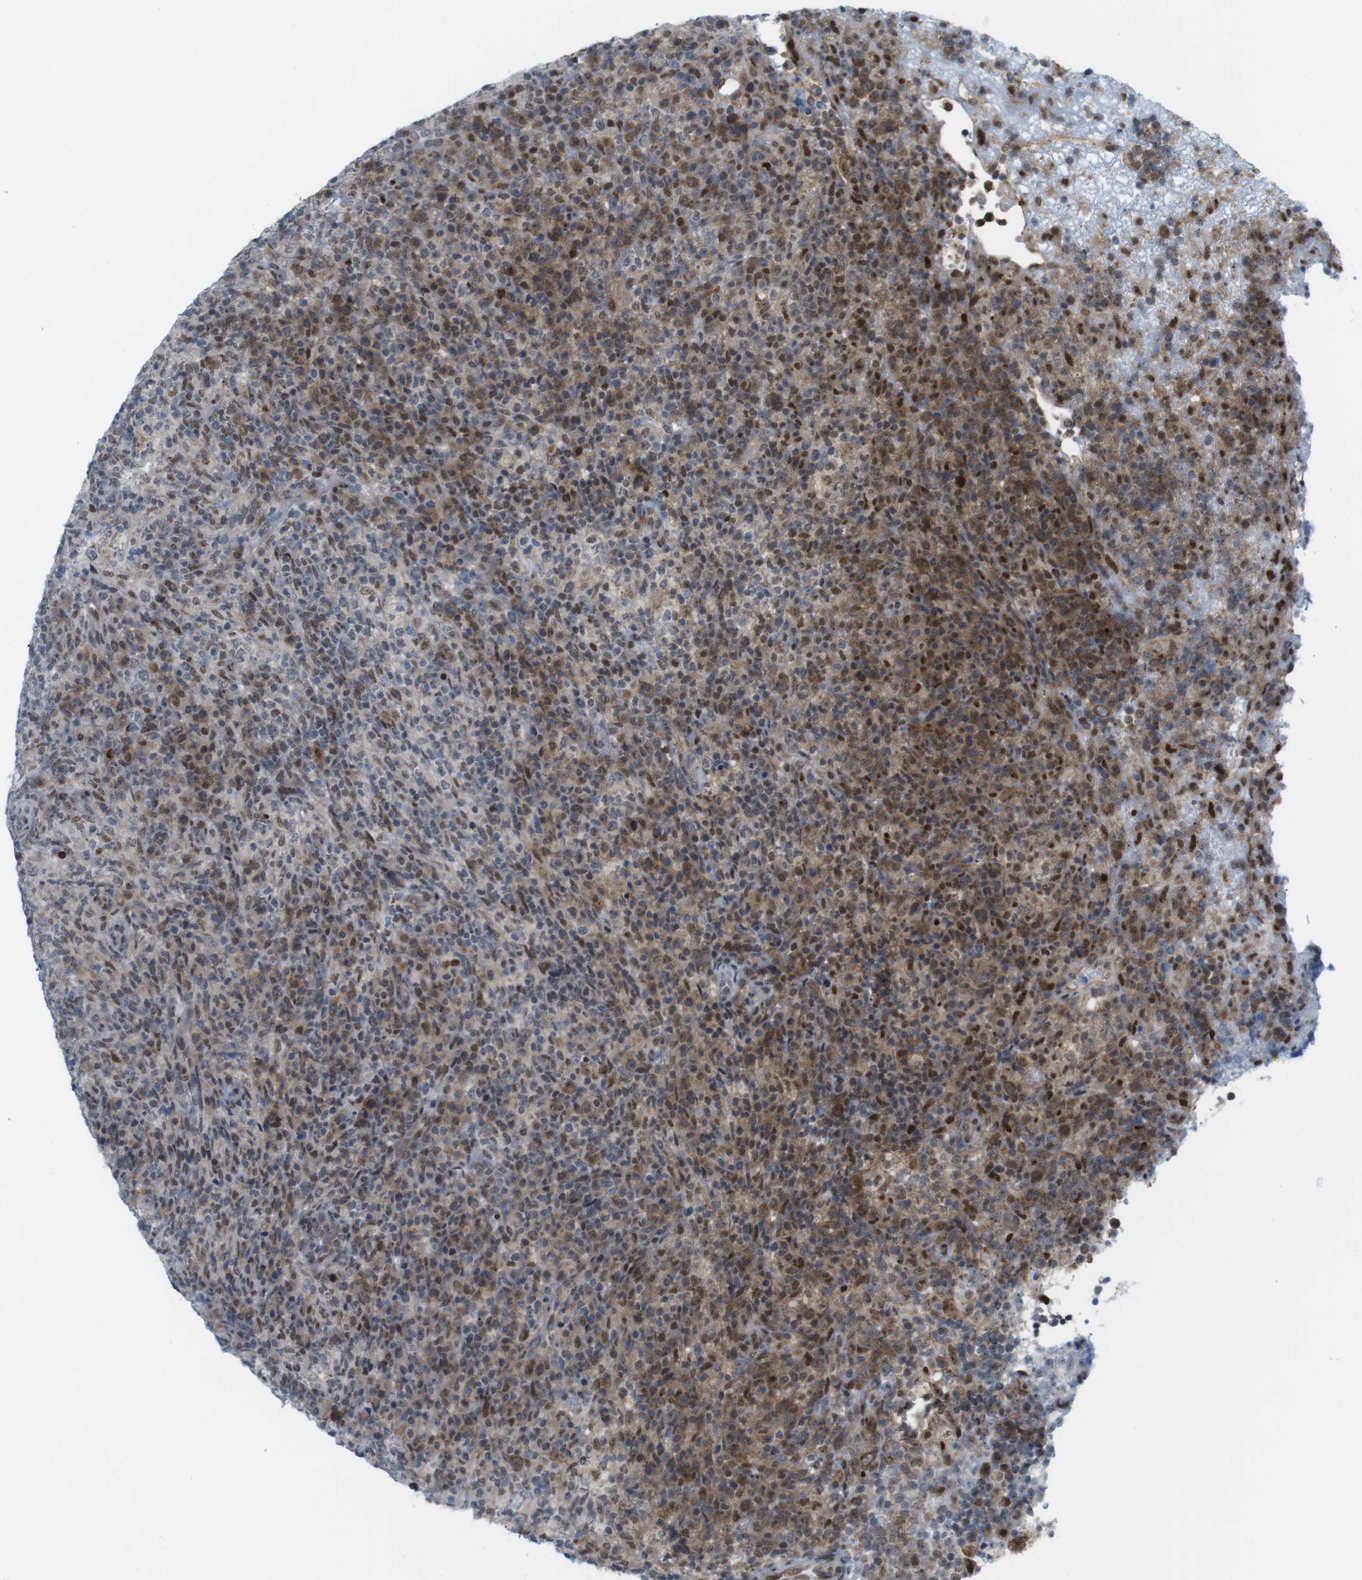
{"staining": {"intensity": "moderate", "quantity": ">75%", "location": "cytoplasmic/membranous,nuclear"}, "tissue": "lymphoma", "cell_type": "Tumor cells", "image_type": "cancer", "snomed": [{"axis": "morphology", "description": "Malignant lymphoma, non-Hodgkin's type, High grade"}, {"axis": "topography", "description": "Lymph node"}], "caption": "Moderate cytoplasmic/membranous and nuclear protein expression is seen in approximately >75% of tumor cells in lymphoma. (IHC, brightfield microscopy, high magnification).", "gene": "UBB", "patient": {"sex": "female", "age": 76}}